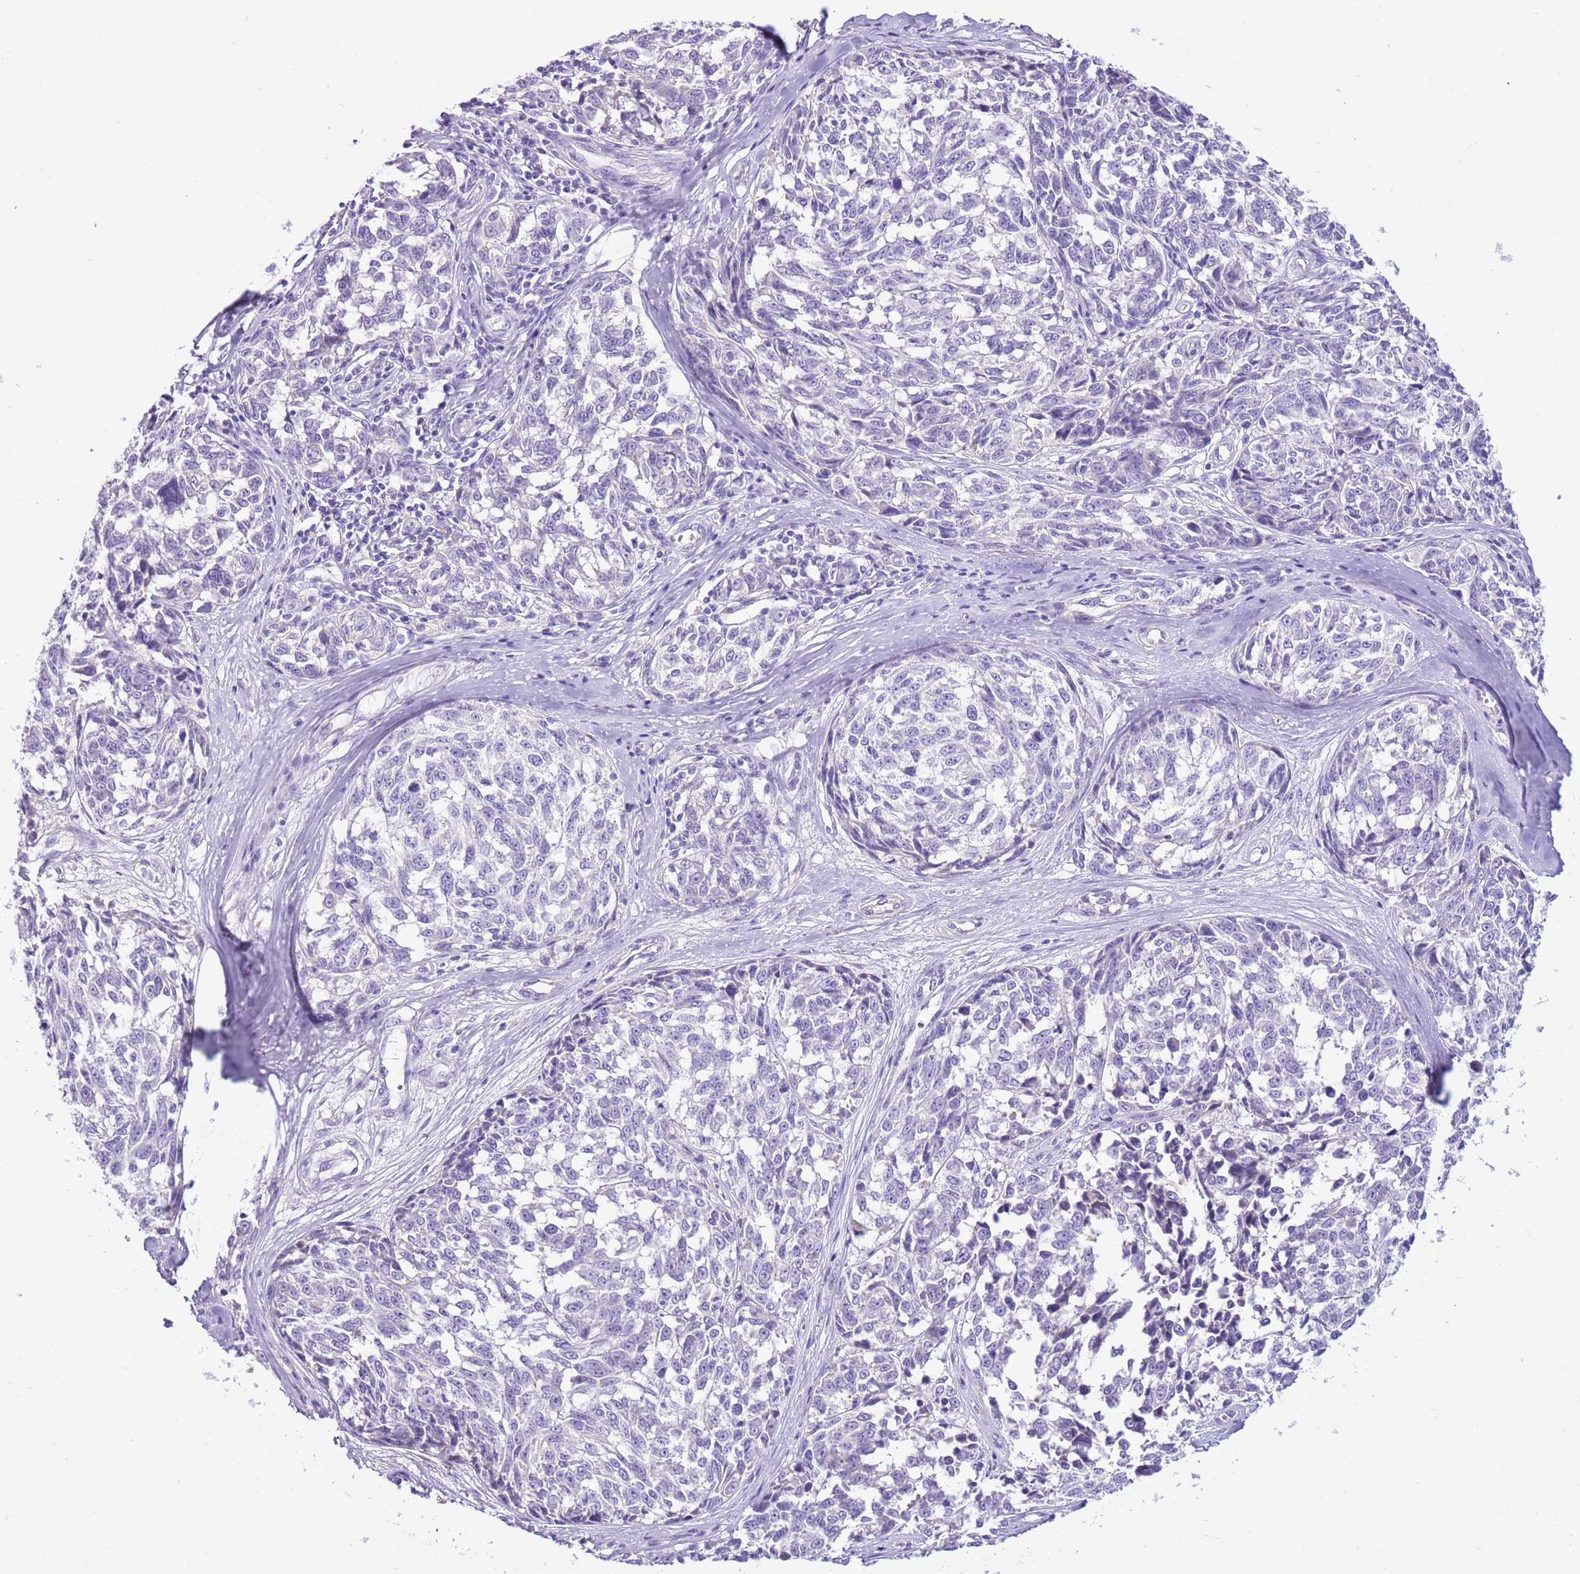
{"staining": {"intensity": "negative", "quantity": "none", "location": "none"}, "tissue": "melanoma", "cell_type": "Tumor cells", "image_type": "cancer", "snomed": [{"axis": "morphology", "description": "Normal tissue, NOS"}, {"axis": "morphology", "description": "Malignant melanoma, NOS"}, {"axis": "topography", "description": "Skin"}], "caption": "This is an immunohistochemistry photomicrograph of melanoma. There is no staining in tumor cells.", "gene": "AAR2", "patient": {"sex": "female", "age": 64}}